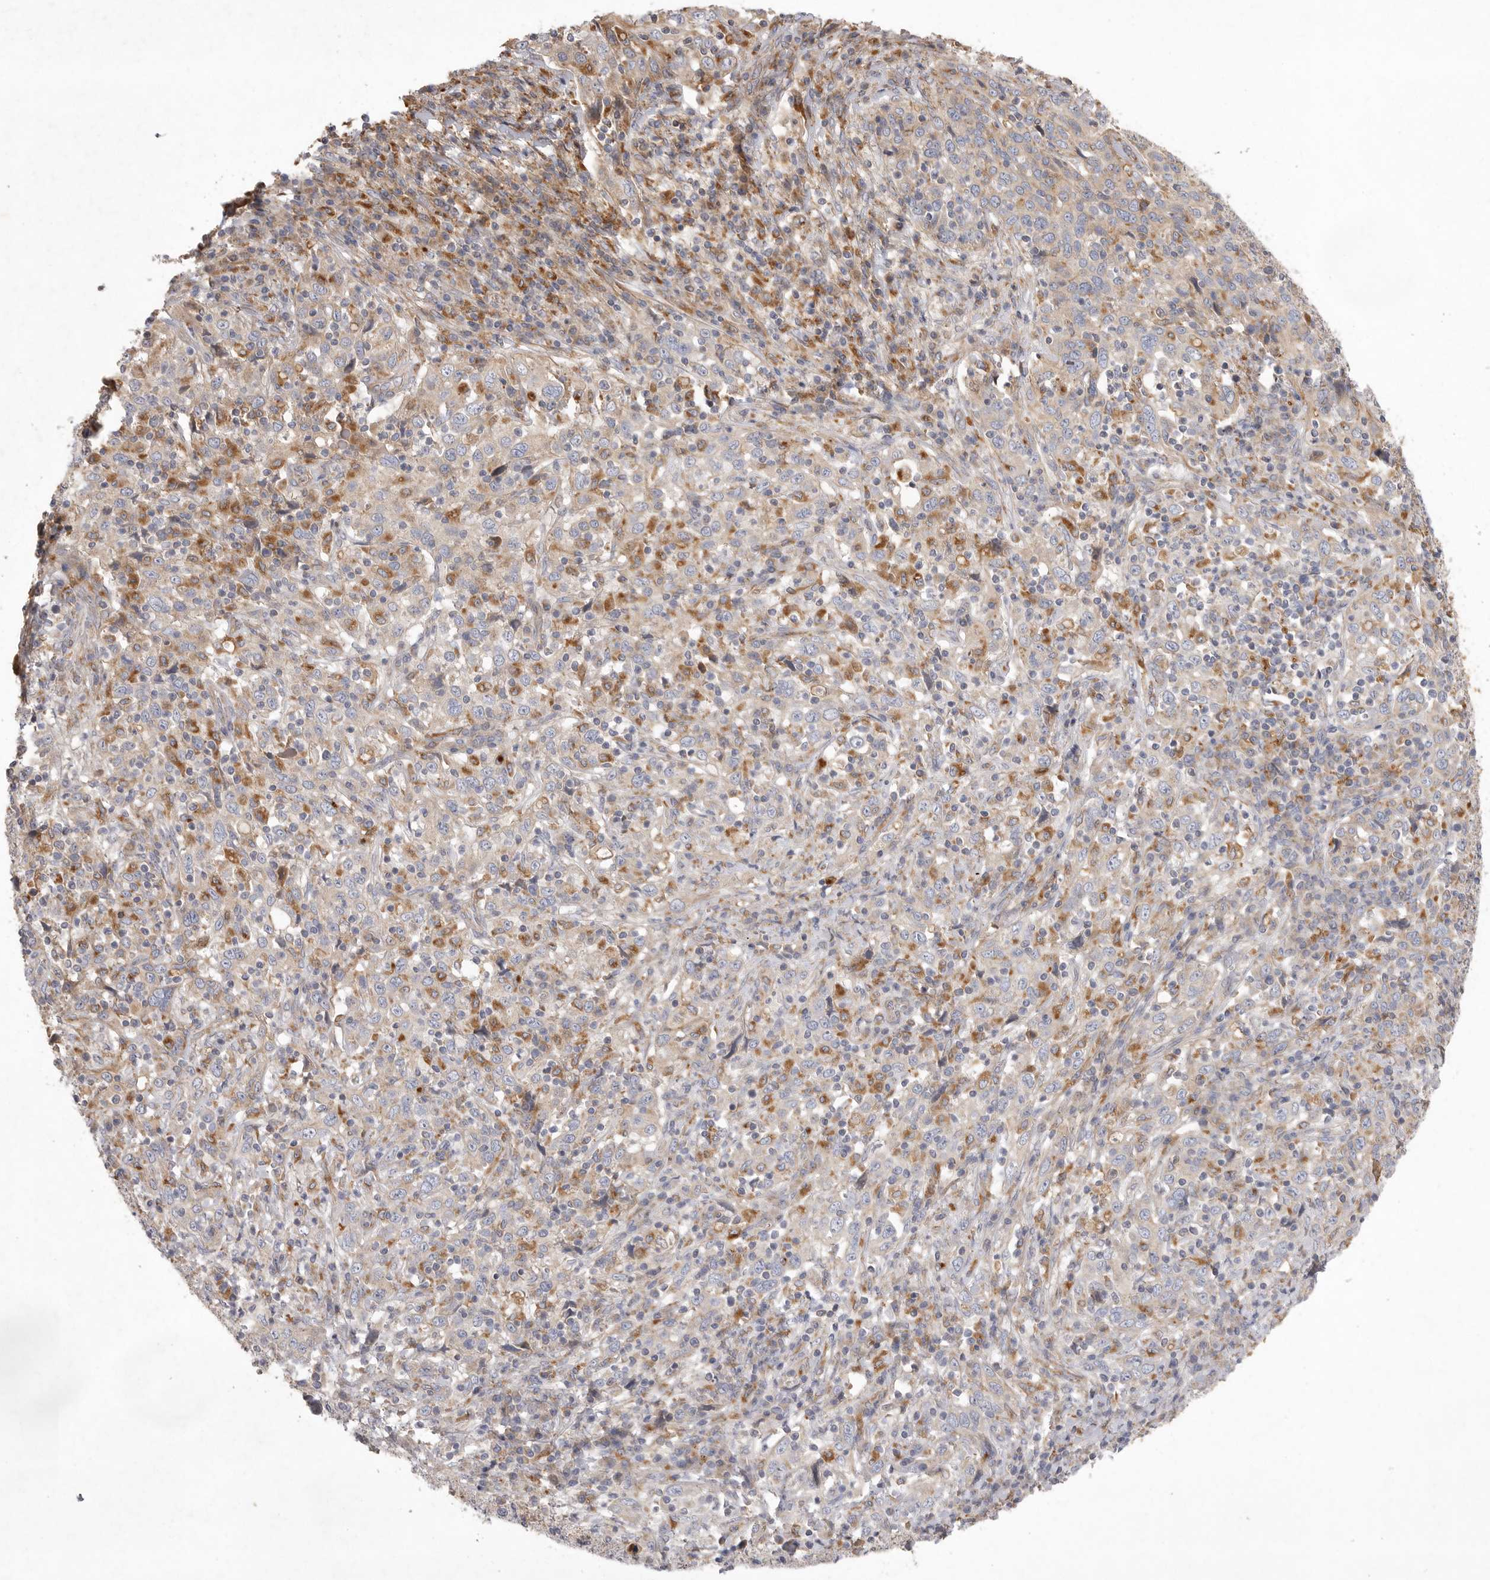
{"staining": {"intensity": "weak", "quantity": "<25%", "location": "cytoplasmic/membranous"}, "tissue": "cervical cancer", "cell_type": "Tumor cells", "image_type": "cancer", "snomed": [{"axis": "morphology", "description": "Squamous cell carcinoma, NOS"}, {"axis": "topography", "description": "Cervix"}], "caption": "Tumor cells are negative for protein expression in human cervical cancer.", "gene": "MRPL41", "patient": {"sex": "female", "age": 46}}